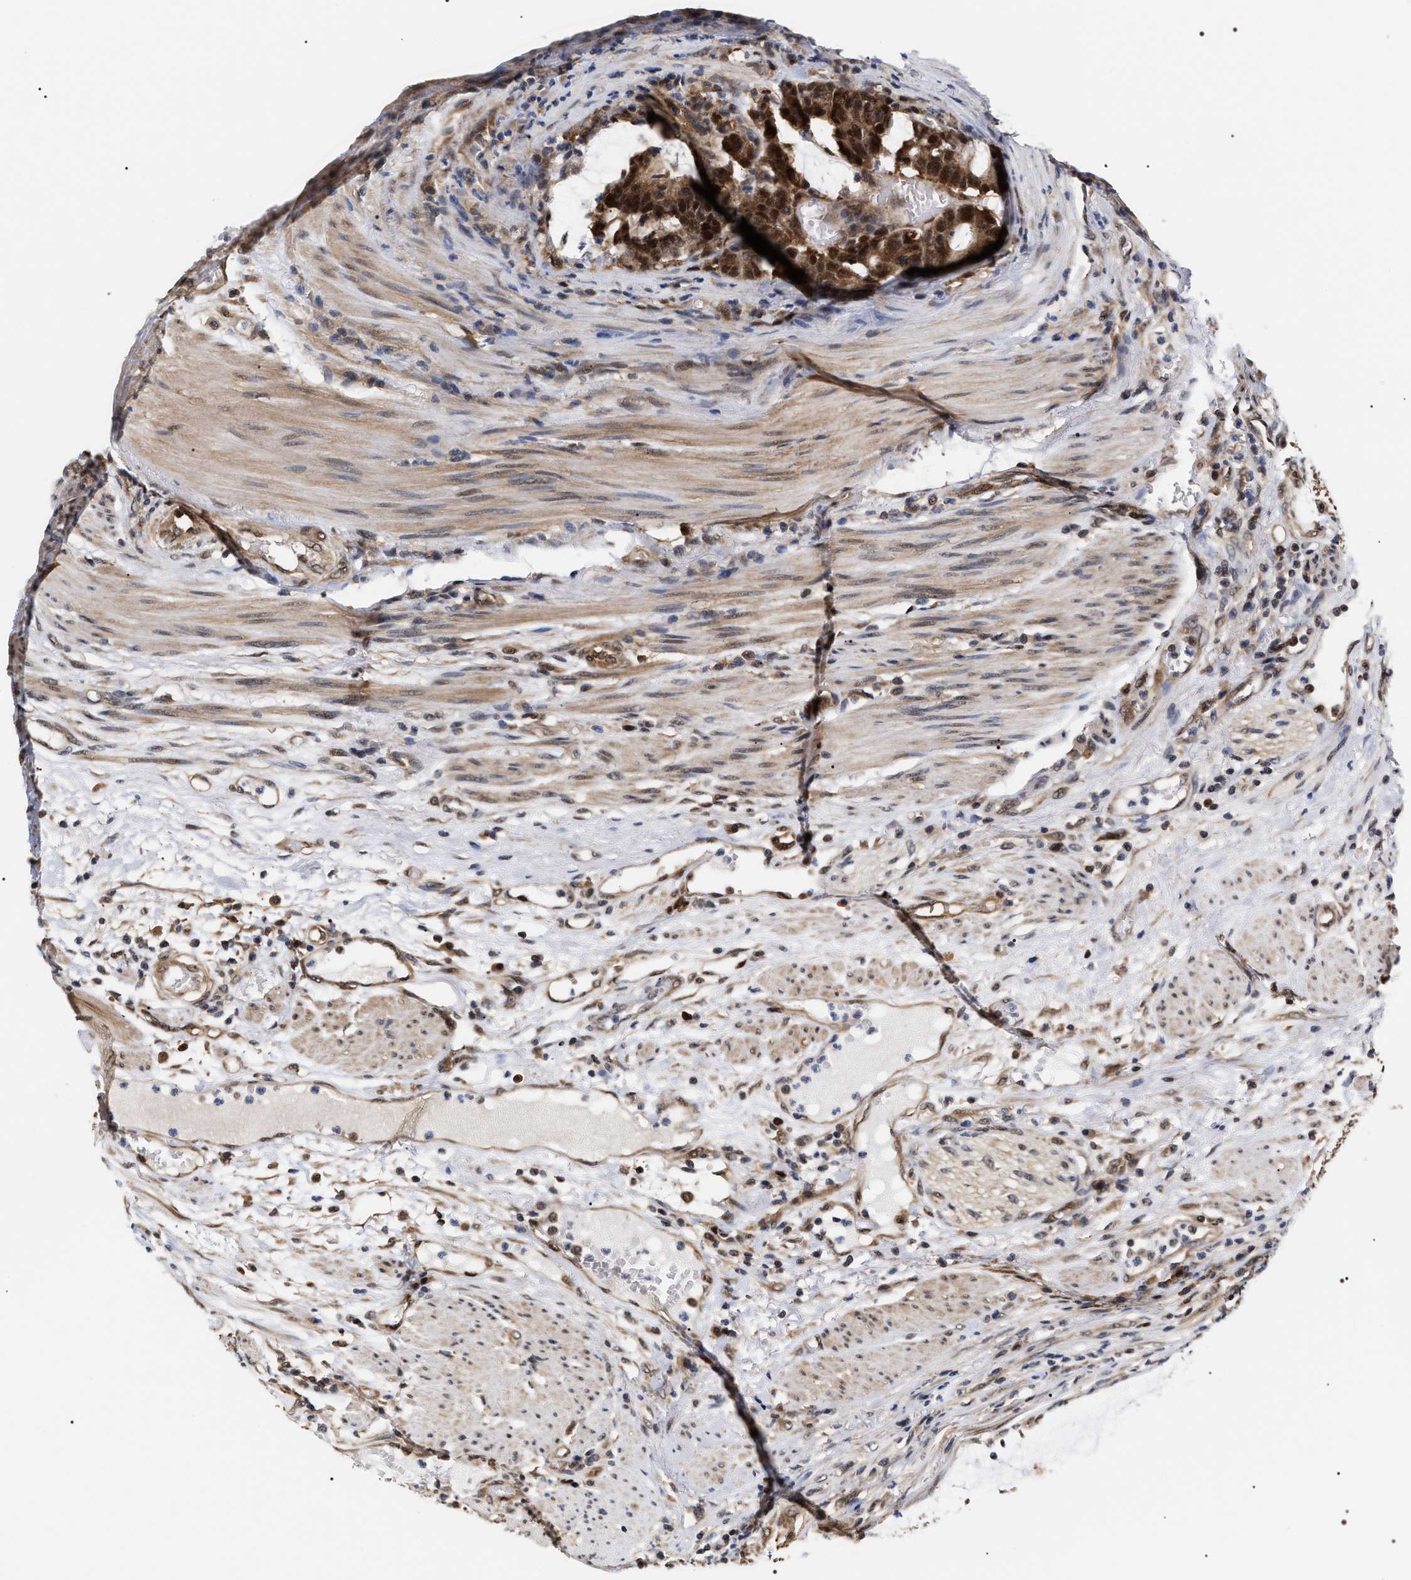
{"staining": {"intensity": "strong", "quantity": ">75%", "location": "cytoplasmic/membranous,nuclear"}, "tissue": "colorectal cancer", "cell_type": "Tumor cells", "image_type": "cancer", "snomed": [{"axis": "morphology", "description": "Adenocarcinoma, NOS"}, {"axis": "topography", "description": "Colon"}], "caption": "Colorectal adenocarcinoma stained with immunohistochemistry shows strong cytoplasmic/membranous and nuclear expression in about >75% of tumor cells.", "gene": "BAG6", "patient": {"sex": "female", "age": 84}}